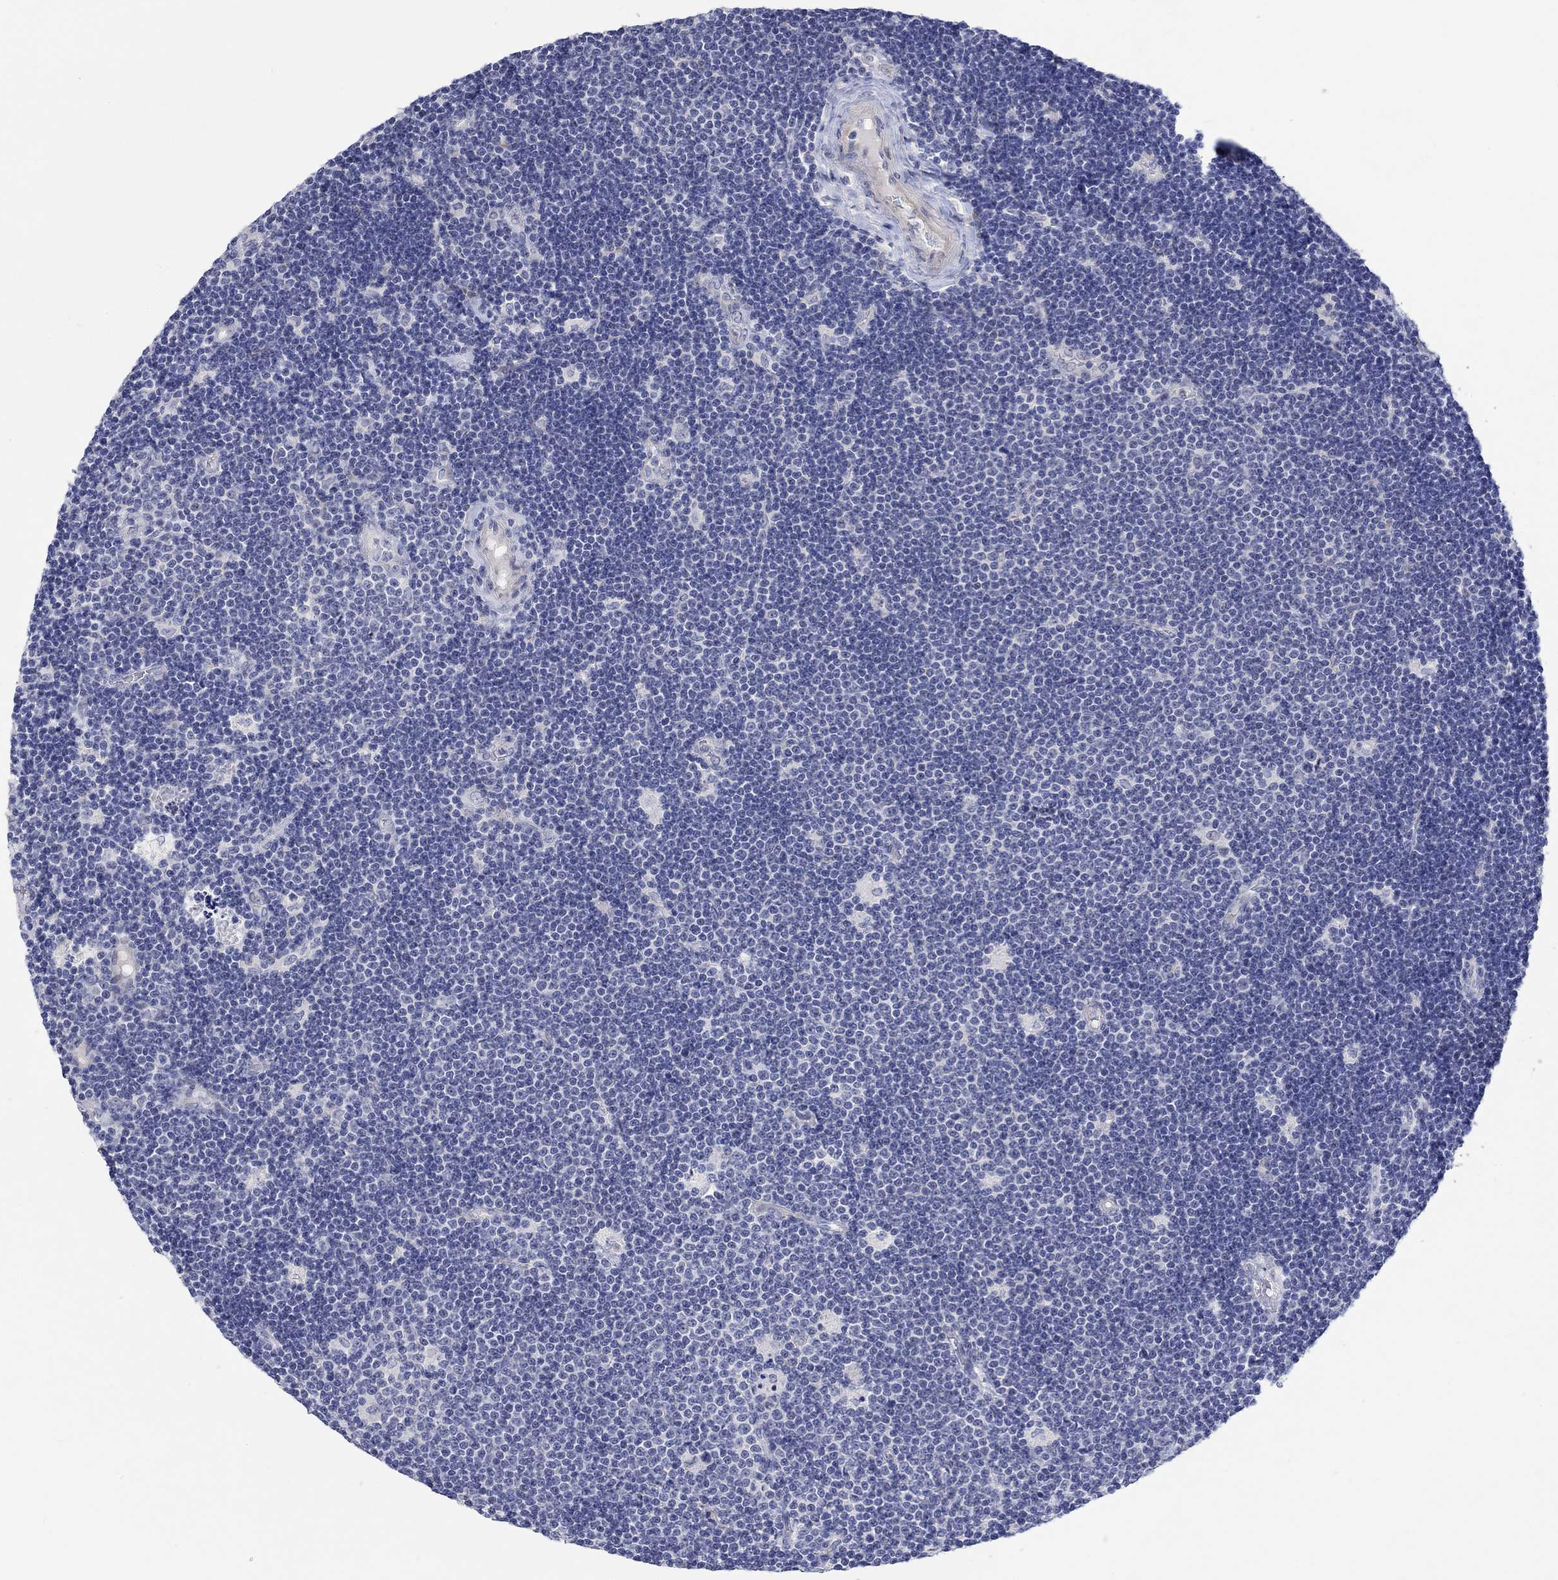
{"staining": {"intensity": "negative", "quantity": "none", "location": "none"}, "tissue": "lymphoma", "cell_type": "Tumor cells", "image_type": "cancer", "snomed": [{"axis": "morphology", "description": "Malignant lymphoma, non-Hodgkin's type, Low grade"}, {"axis": "topography", "description": "Brain"}], "caption": "DAB immunohistochemical staining of human lymphoma demonstrates no significant staining in tumor cells.", "gene": "DLK1", "patient": {"sex": "female", "age": 66}}